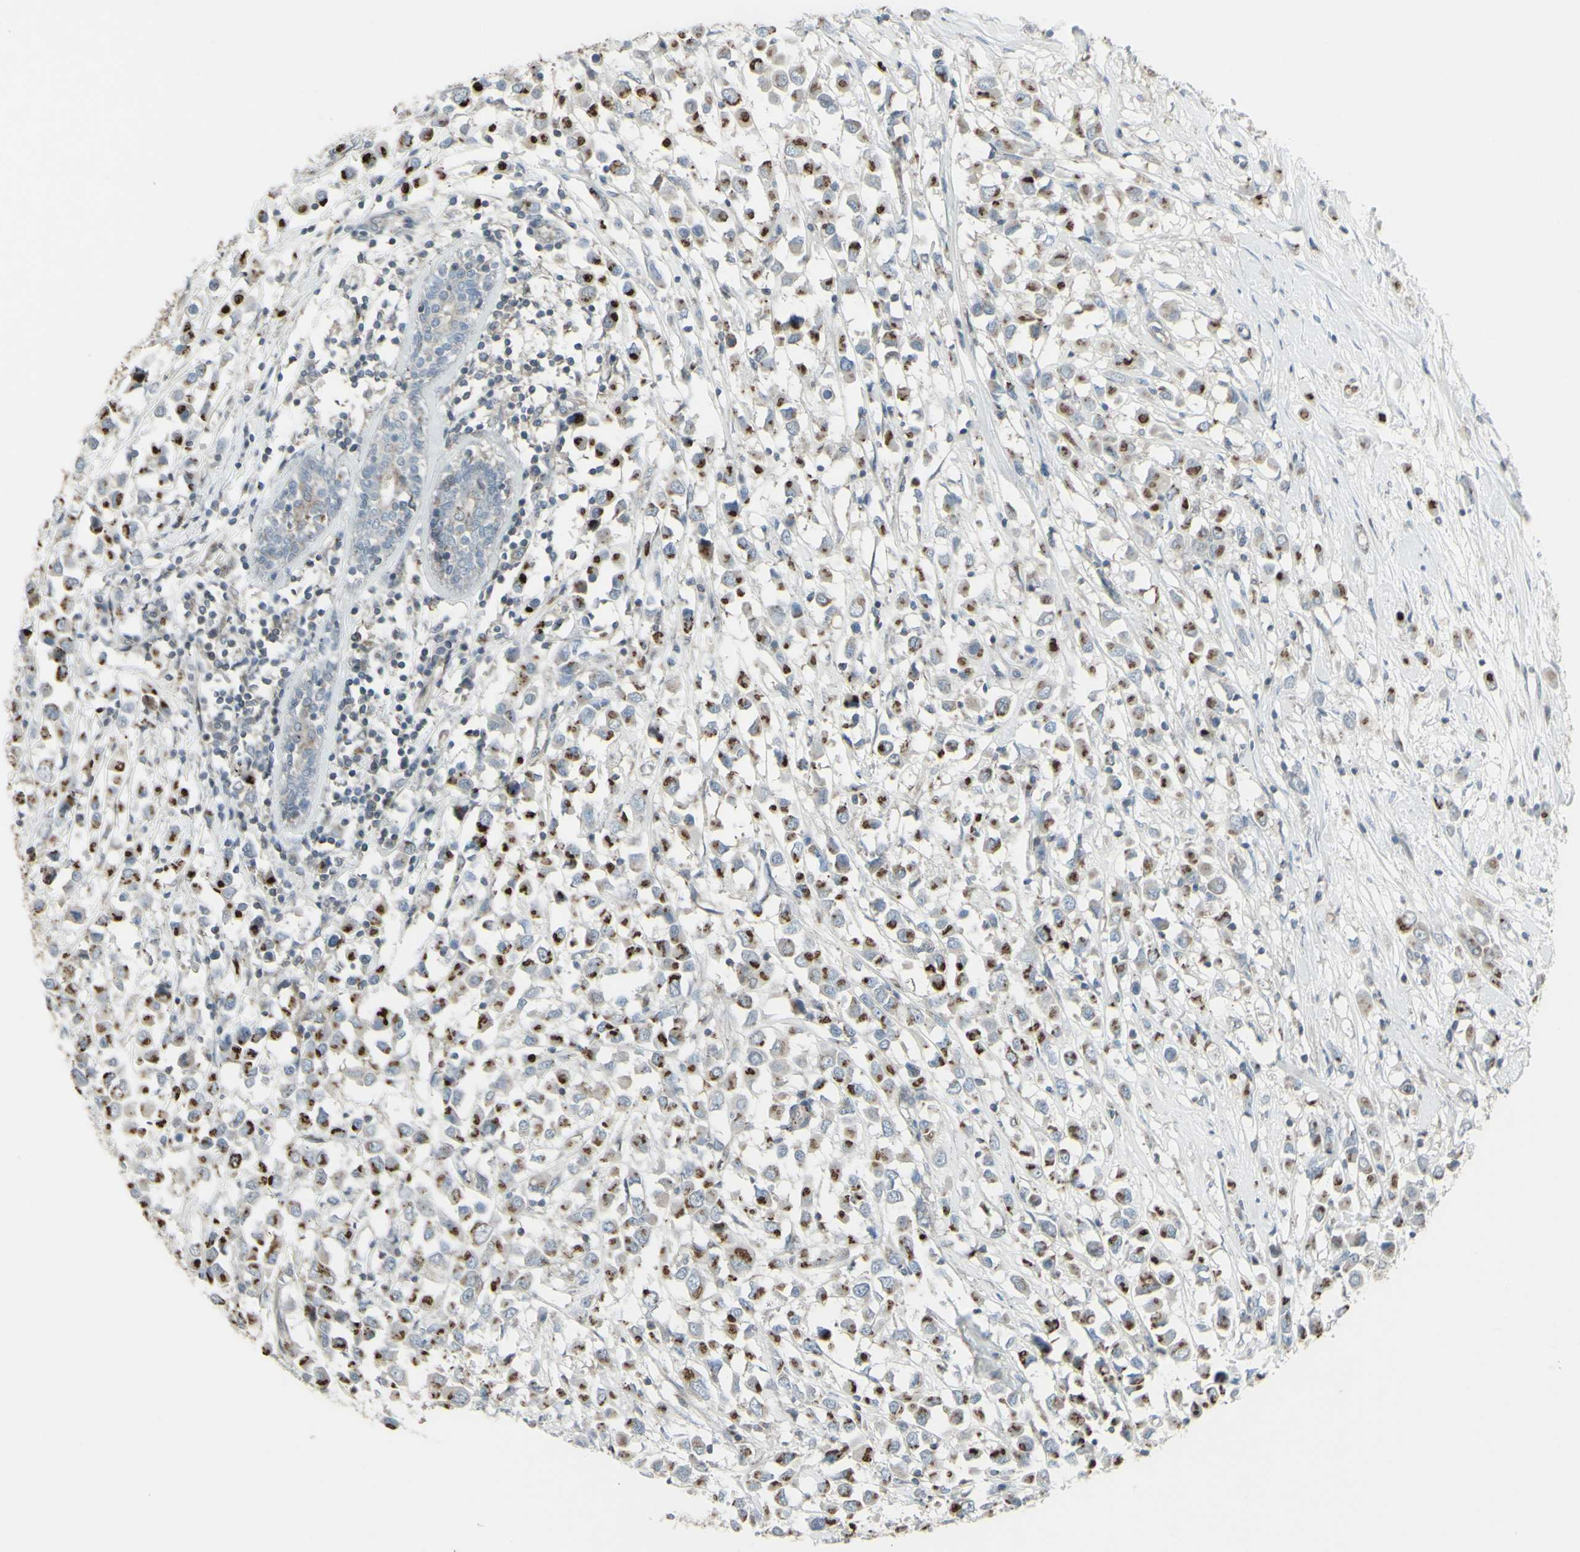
{"staining": {"intensity": "strong", "quantity": "25%-75%", "location": "cytoplasmic/membranous"}, "tissue": "breast cancer", "cell_type": "Tumor cells", "image_type": "cancer", "snomed": [{"axis": "morphology", "description": "Duct carcinoma"}, {"axis": "topography", "description": "Breast"}], "caption": "Protein expression analysis of breast cancer shows strong cytoplasmic/membranous expression in approximately 25%-75% of tumor cells.", "gene": "GALNT6", "patient": {"sex": "female", "age": 61}}